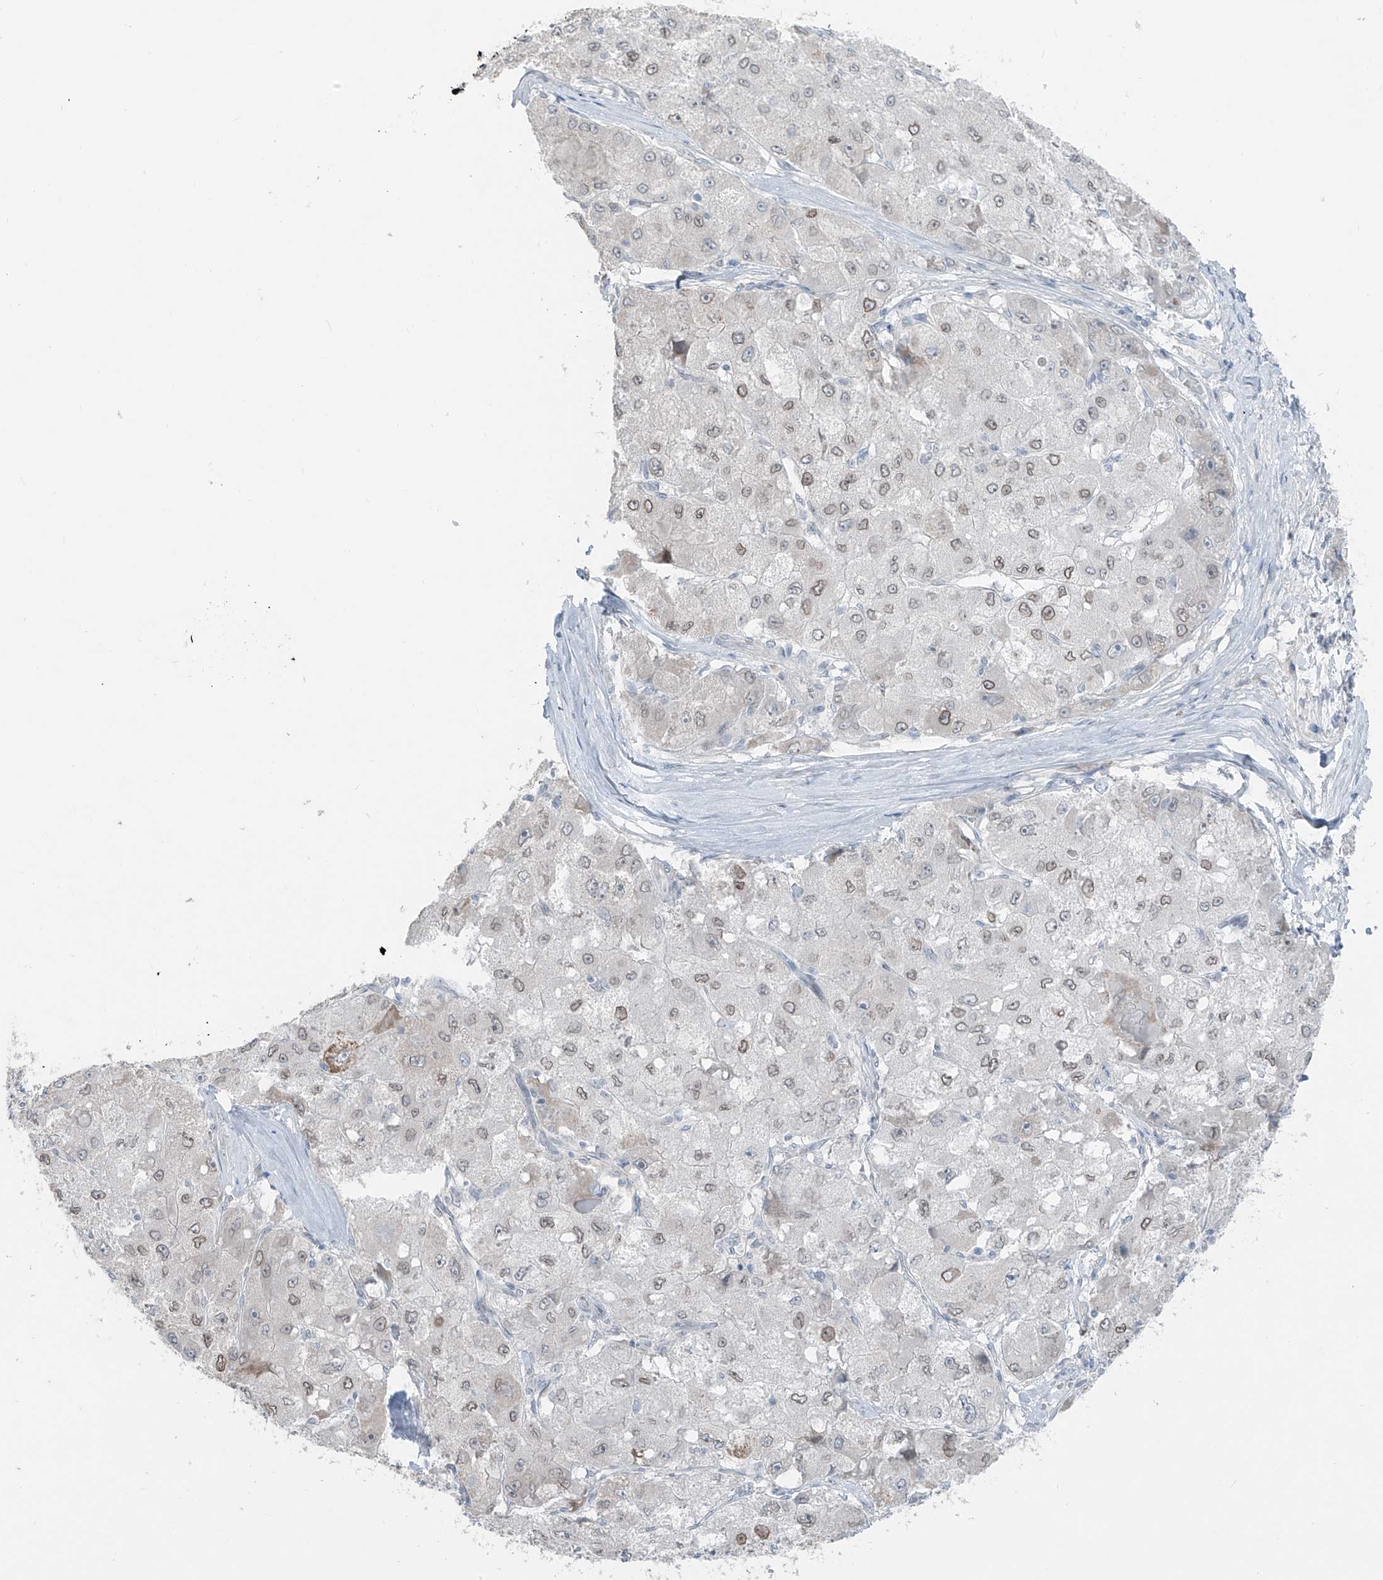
{"staining": {"intensity": "moderate", "quantity": "25%-75%", "location": "cytoplasmic/membranous,nuclear"}, "tissue": "liver cancer", "cell_type": "Tumor cells", "image_type": "cancer", "snomed": [{"axis": "morphology", "description": "Carcinoma, Hepatocellular, NOS"}, {"axis": "topography", "description": "Liver"}], "caption": "The photomicrograph displays staining of liver cancer, revealing moderate cytoplasmic/membranous and nuclear protein positivity (brown color) within tumor cells.", "gene": "PRDM6", "patient": {"sex": "male", "age": 80}}